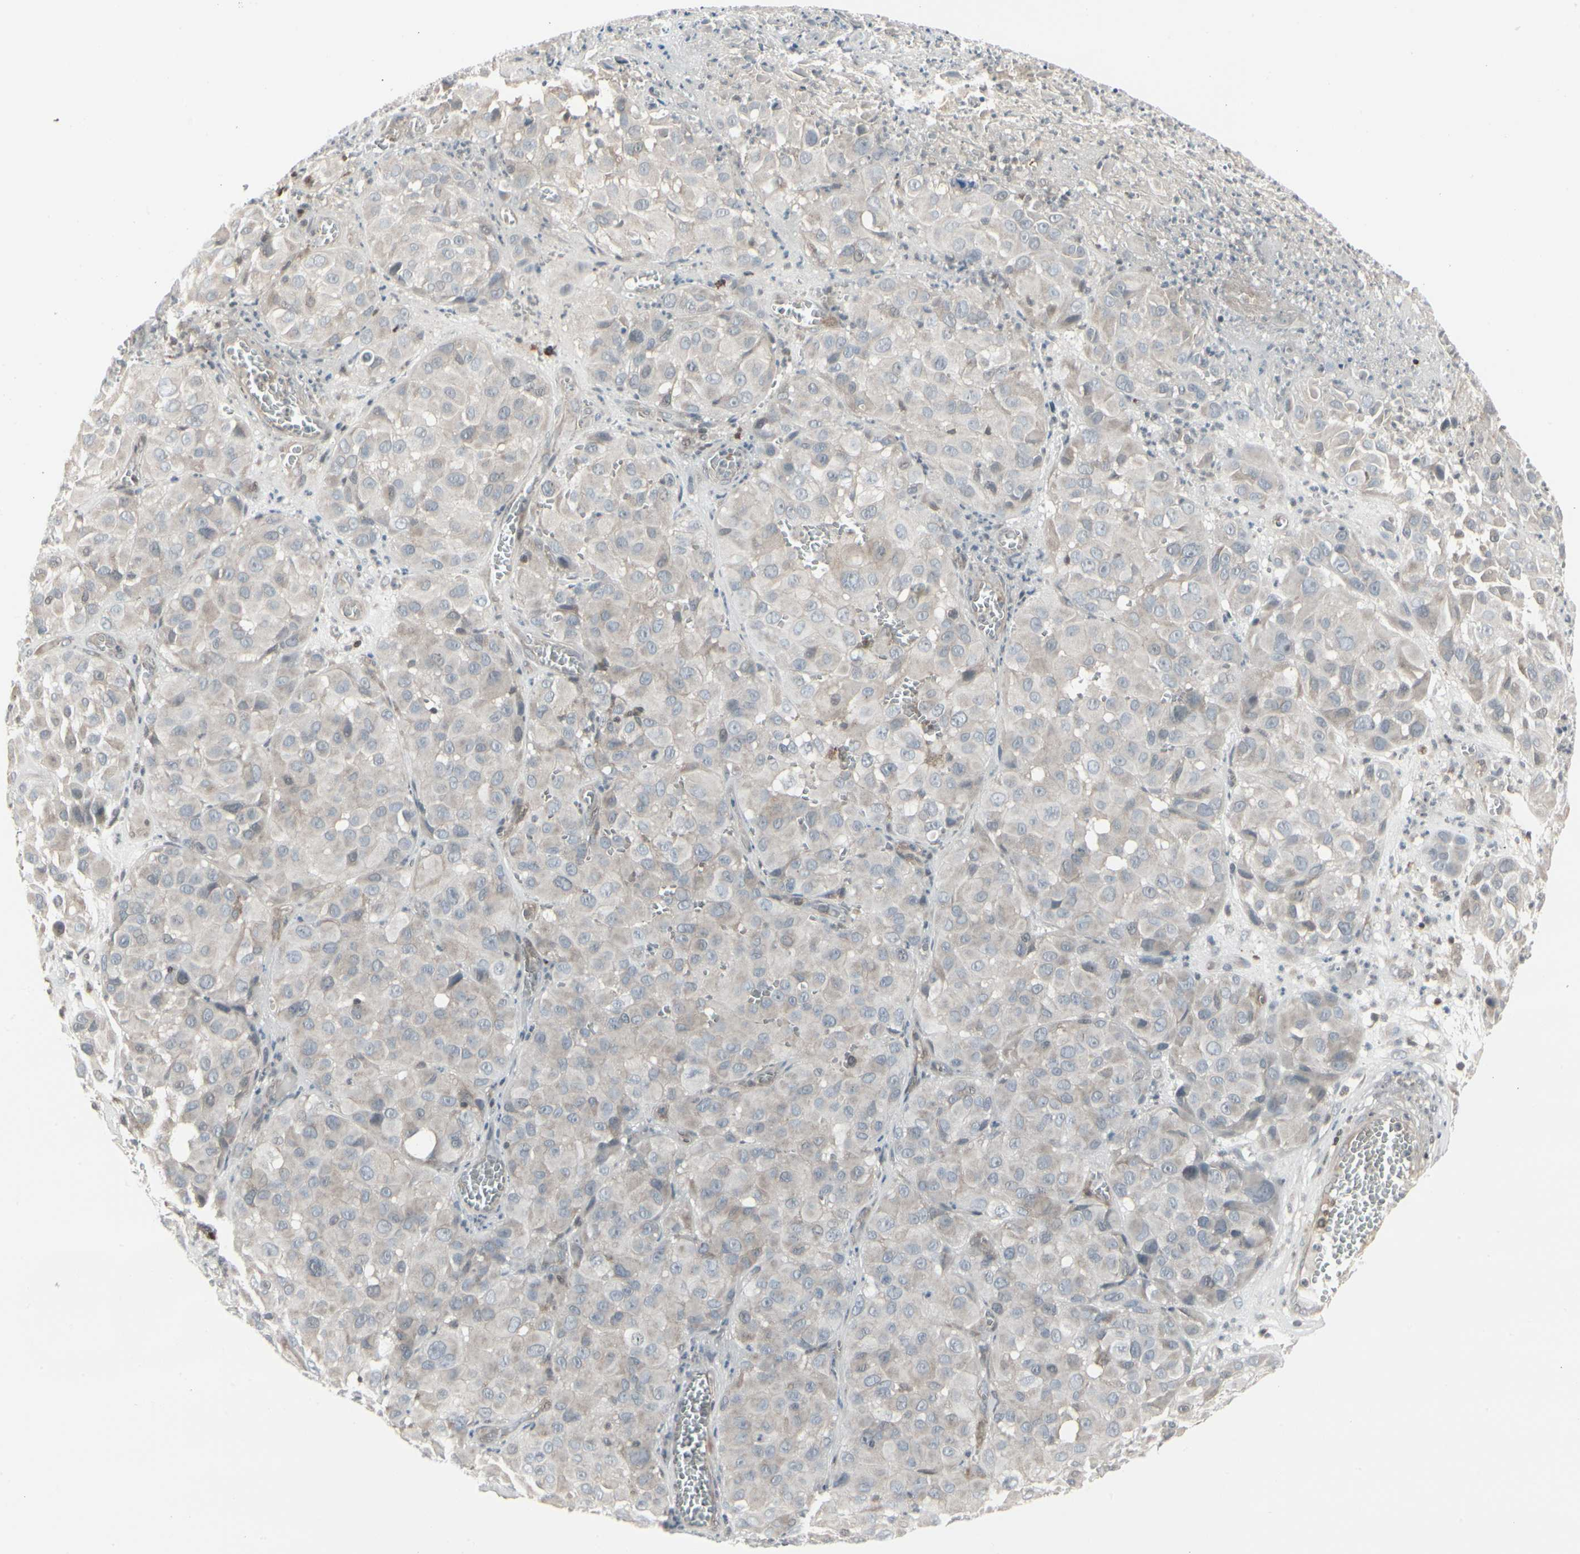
{"staining": {"intensity": "weak", "quantity": "<25%", "location": "cytoplasmic/membranous"}, "tissue": "melanoma", "cell_type": "Tumor cells", "image_type": "cancer", "snomed": [{"axis": "morphology", "description": "Malignant melanoma, NOS"}, {"axis": "topography", "description": "Skin"}], "caption": "DAB immunohistochemical staining of malignant melanoma demonstrates no significant staining in tumor cells.", "gene": "IGFBP6", "patient": {"sex": "female", "age": 21}}